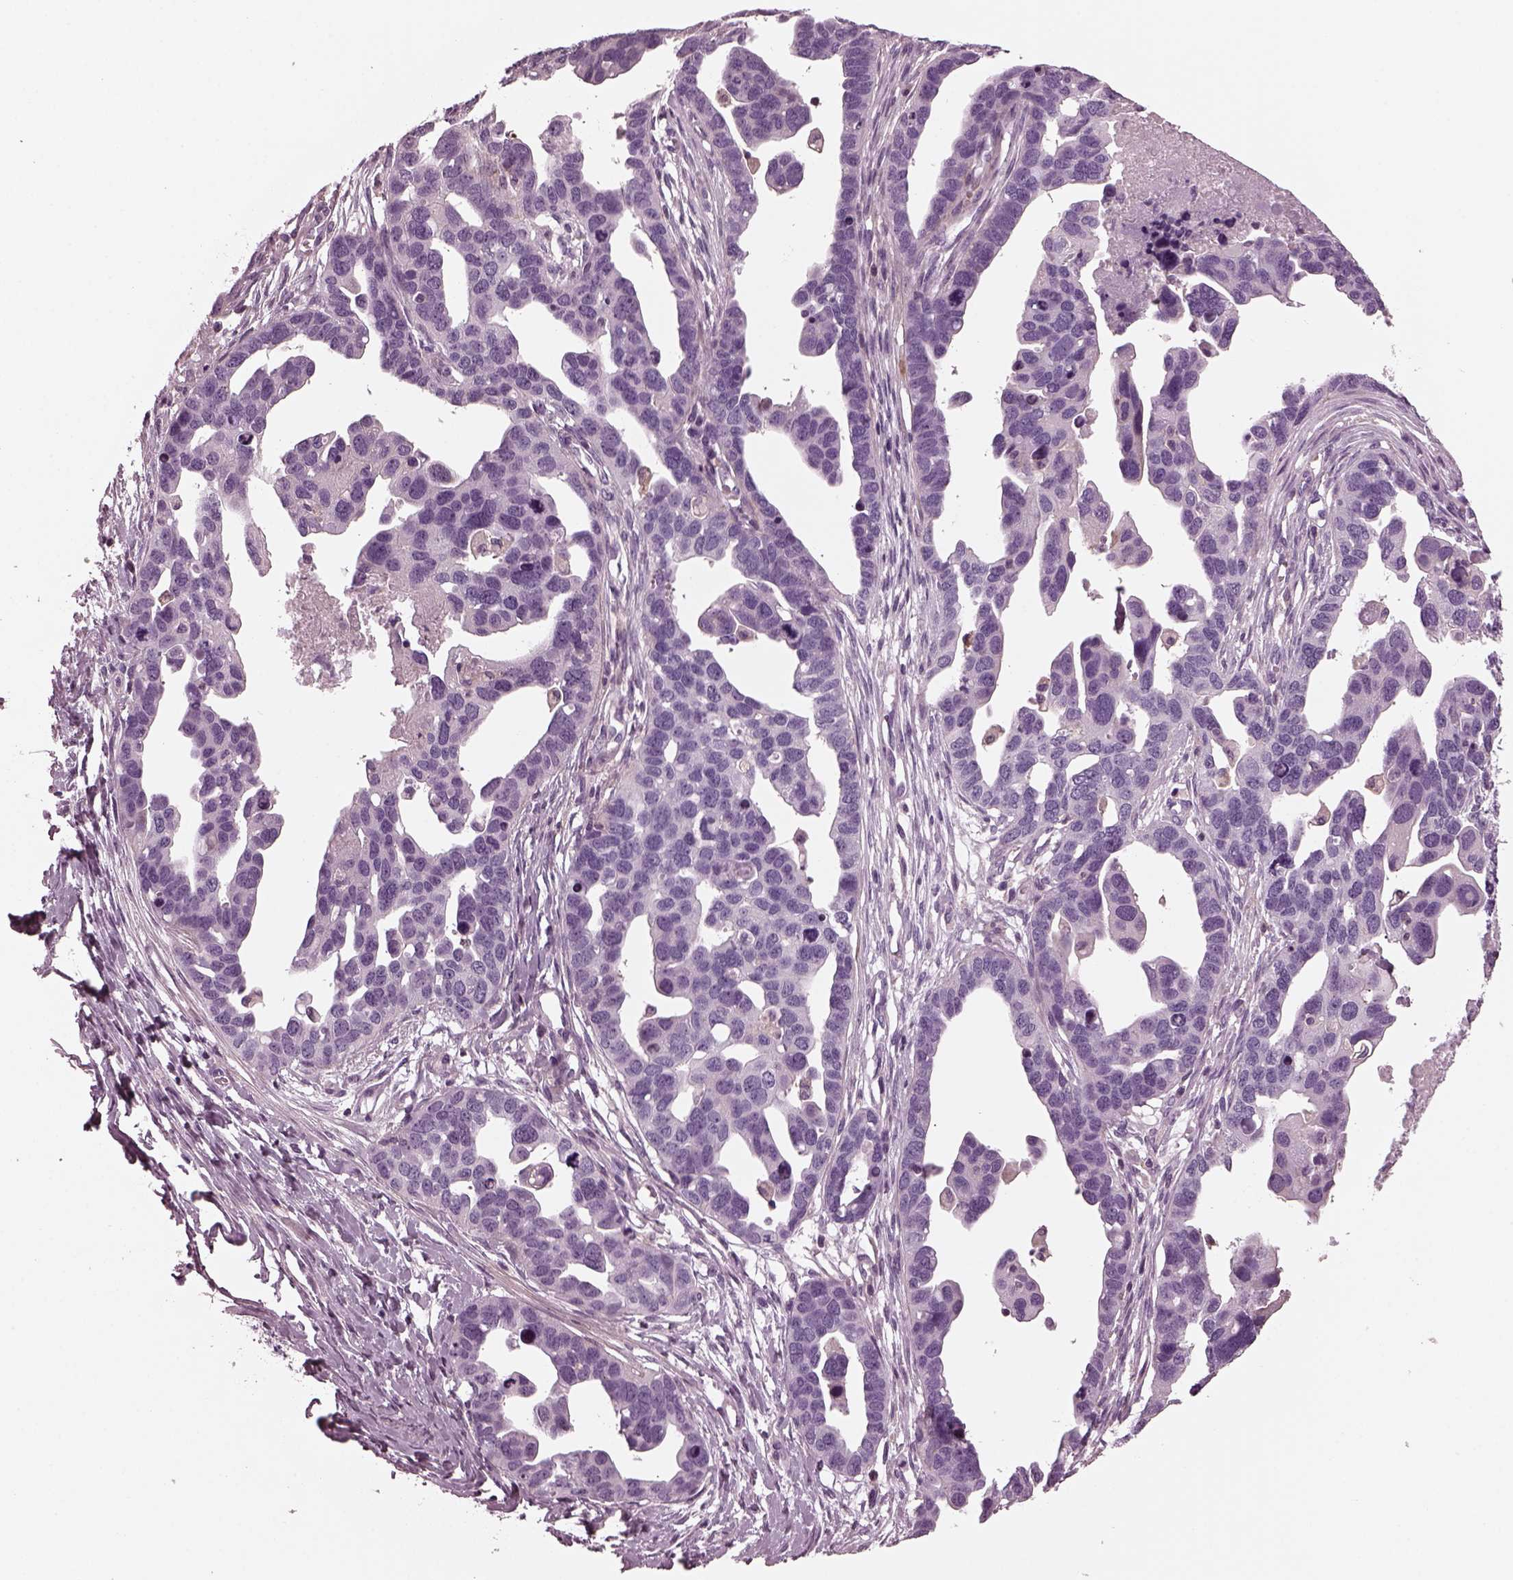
{"staining": {"intensity": "negative", "quantity": "none", "location": "none"}, "tissue": "ovarian cancer", "cell_type": "Tumor cells", "image_type": "cancer", "snomed": [{"axis": "morphology", "description": "Cystadenocarcinoma, serous, NOS"}, {"axis": "topography", "description": "Ovary"}], "caption": "An immunohistochemistry (IHC) histopathology image of ovarian cancer is shown. There is no staining in tumor cells of ovarian cancer.", "gene": "GDF11", "patient": {"sex": "female", "age": 54}}